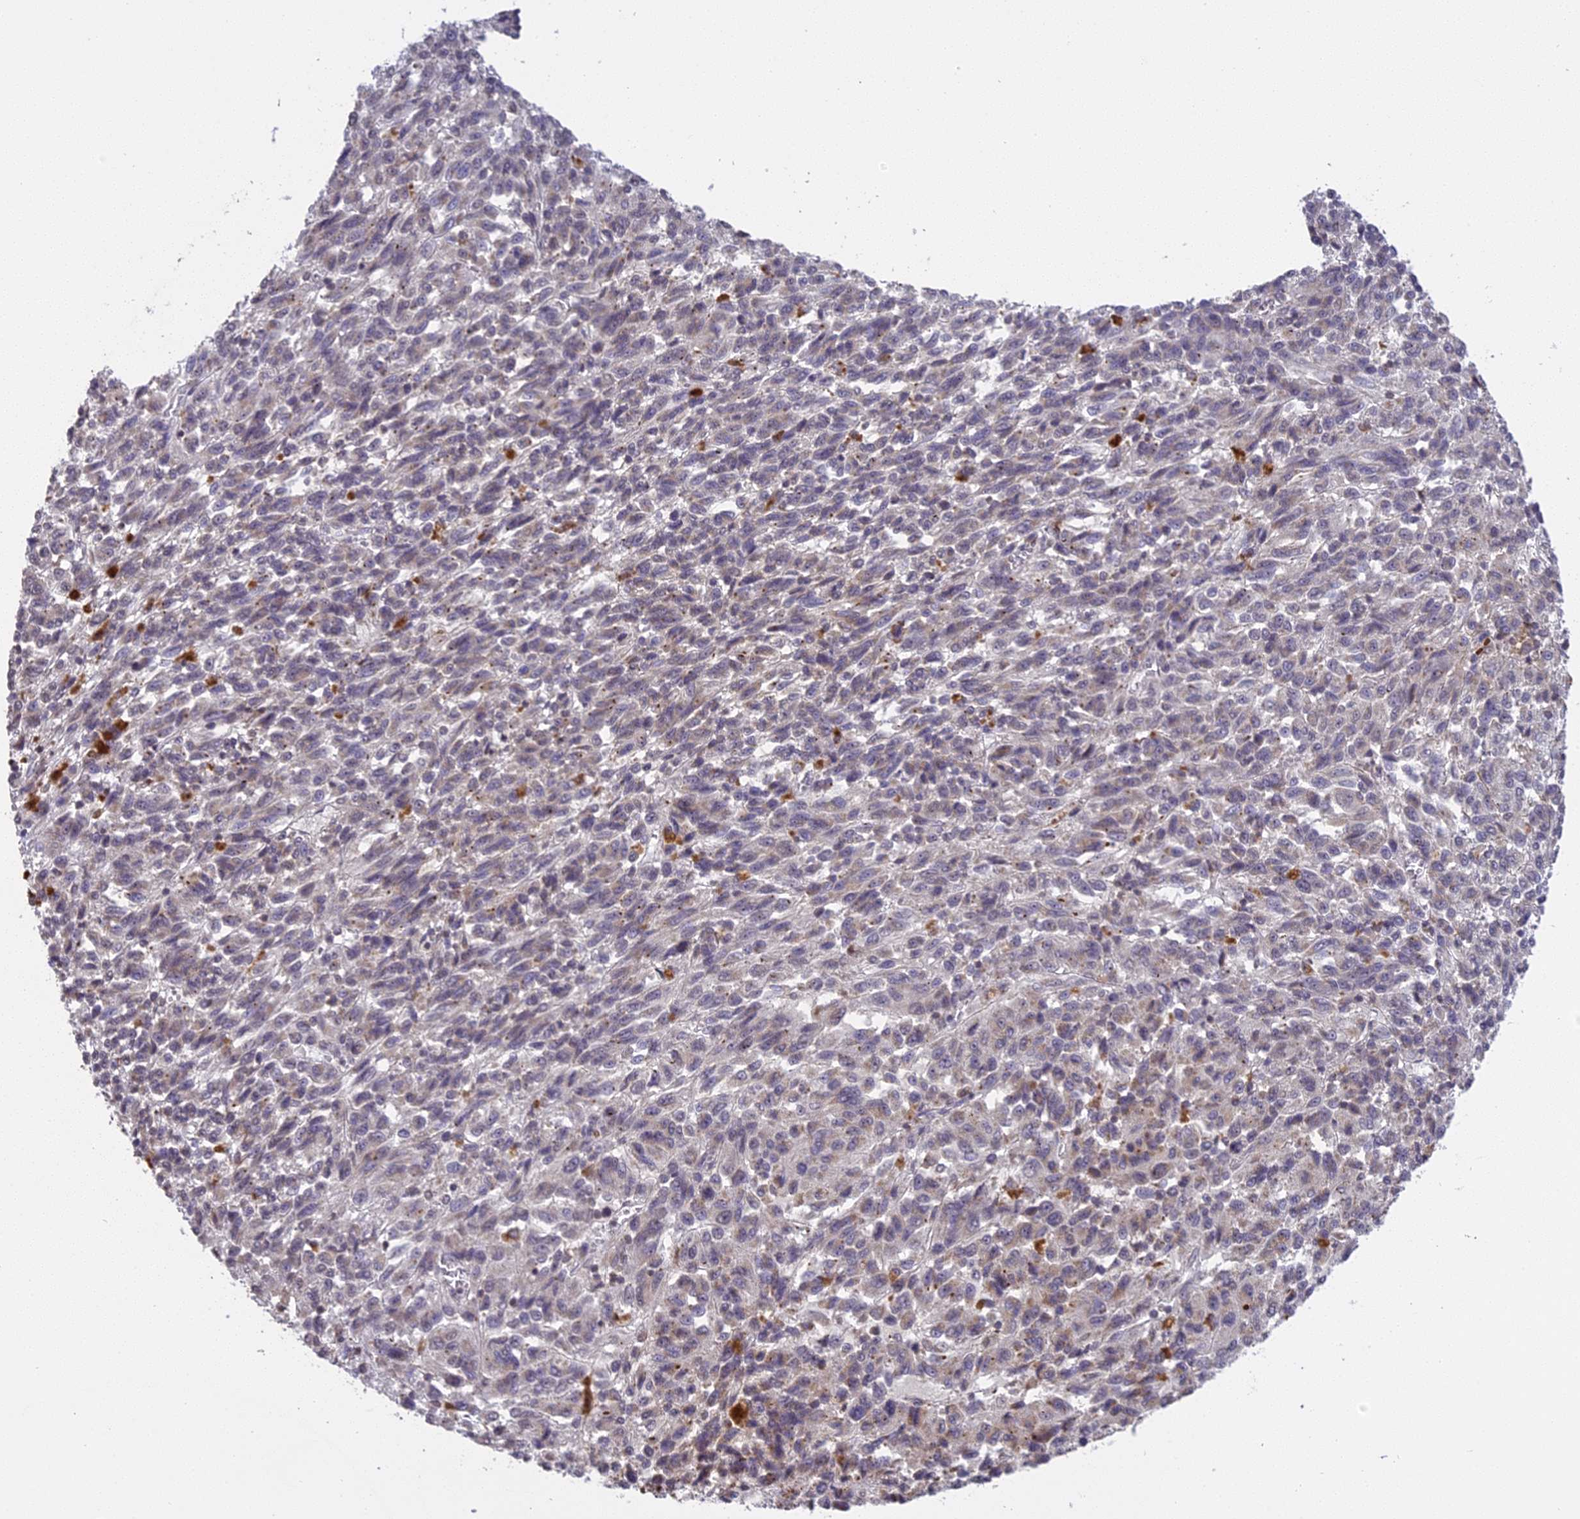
{"staining": {"intensity": "weak", "quantity": "<25%", "location": "cytoplasmic/membranous"}, "tissue": "melanoma", "cell_type": "Tumor cells", "image_type": "cancer", "snomed": [{"axis": "morphology", "description": "Malignant melanoma, Metastatic site"}, {"axis": "topography", "description": "Lung"}], "caption": "Malignant melanoma (metastatic site) was stained to show a protein in brown. There is no significant positivity in tumor cells. (DAB immunohistochemistry visualized using brightfield microscopy, high magnification).", "gene": "ERG28", "patient": {"sex": "male", "age": 64}}